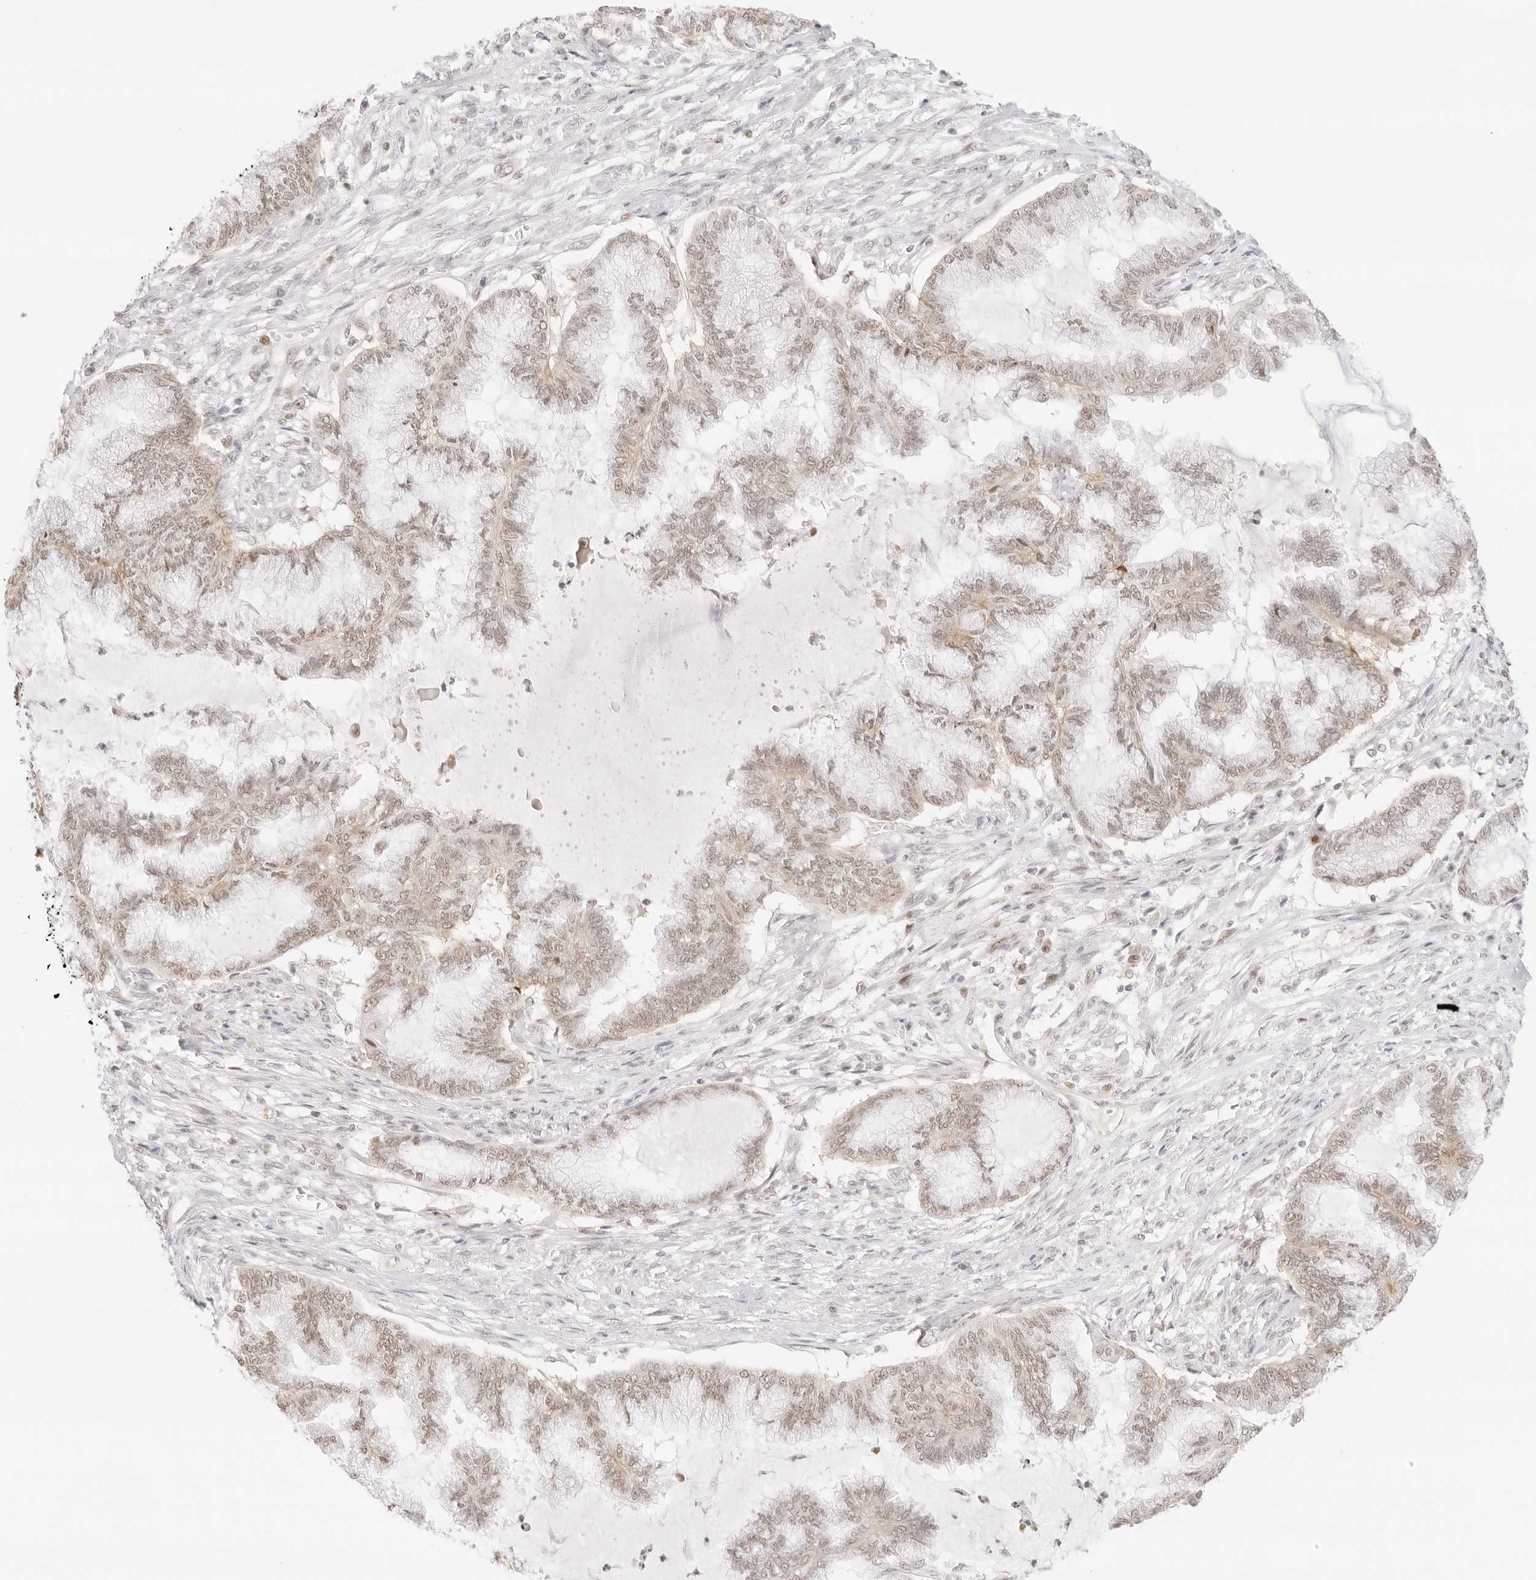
{"staining": {"intensity": "weak", "quantity": "25%-75%", "location": "cytoplasmic/membranous,nuclear"}, "tissue": "endometrial cancer", "cell_type": "Tumor cells", "image_type": "cancer", "snomed": [{"axis": "morphology", "description": "Adenocarcinoma, NOS"}, {"axis": "topography", "description": "Endometrium"}], "caption": "Immunohistochemistry (IHC) staining of endometrial cancer, which exhibits low levels of weak cytoplasmic/membranous and nuclear positivity in approximately 25%-75% of tumor cells indicating weak cytoplasmic/membranous and nuclear protein staining. The staining was performed using DAB (brown) for protein detection and nuclei were counterstained in hematoxylin (blue).", "gene": "ITGA6", "patient": {"sex": "female", "age": 86}}